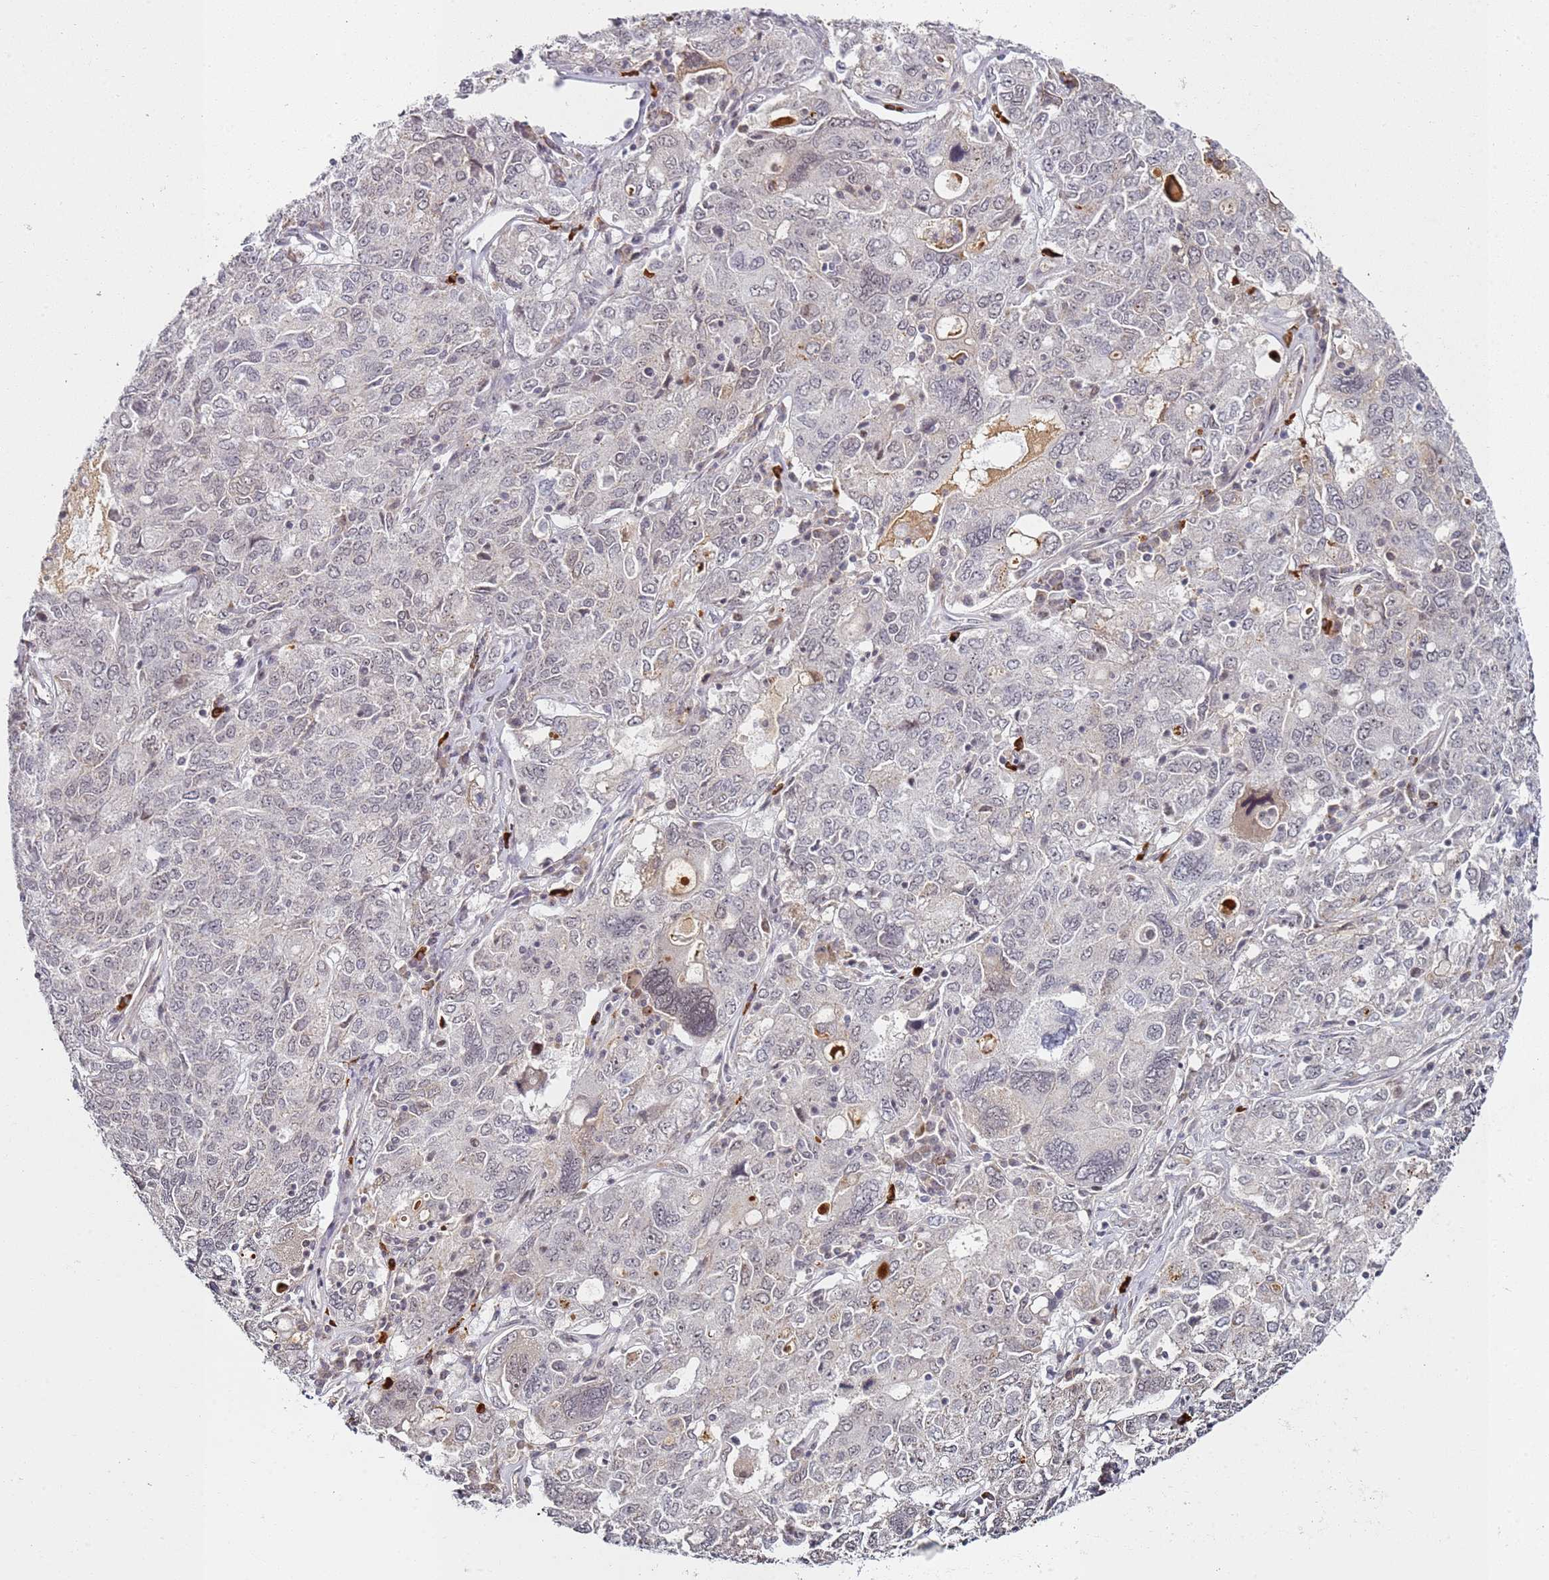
{"staining": {"intensity": "weak", "quantity": "25%-75%", "location": "nuclear"}, "tissue": "ovarian cancer", "cell_type": "Tumor cells", "image_type": "cancer", "snomed": [{"axis": "morphology", "description": "Carcinoma, endometroid"}, {"axis": "topography", "description": "Ovary"}], "caption": "Immunohistochemistry (DAB (3,3'-diaminobenzidine)) staining of ovarian endometroid carcinoma displays weak nuclear protein staining in about 25%-75% of tumor cells. Ihc stains the protein in brown and the nuclei are stained blue.", "gene": "ATF6B", "patient": {"sex": "female", "age": 62}}